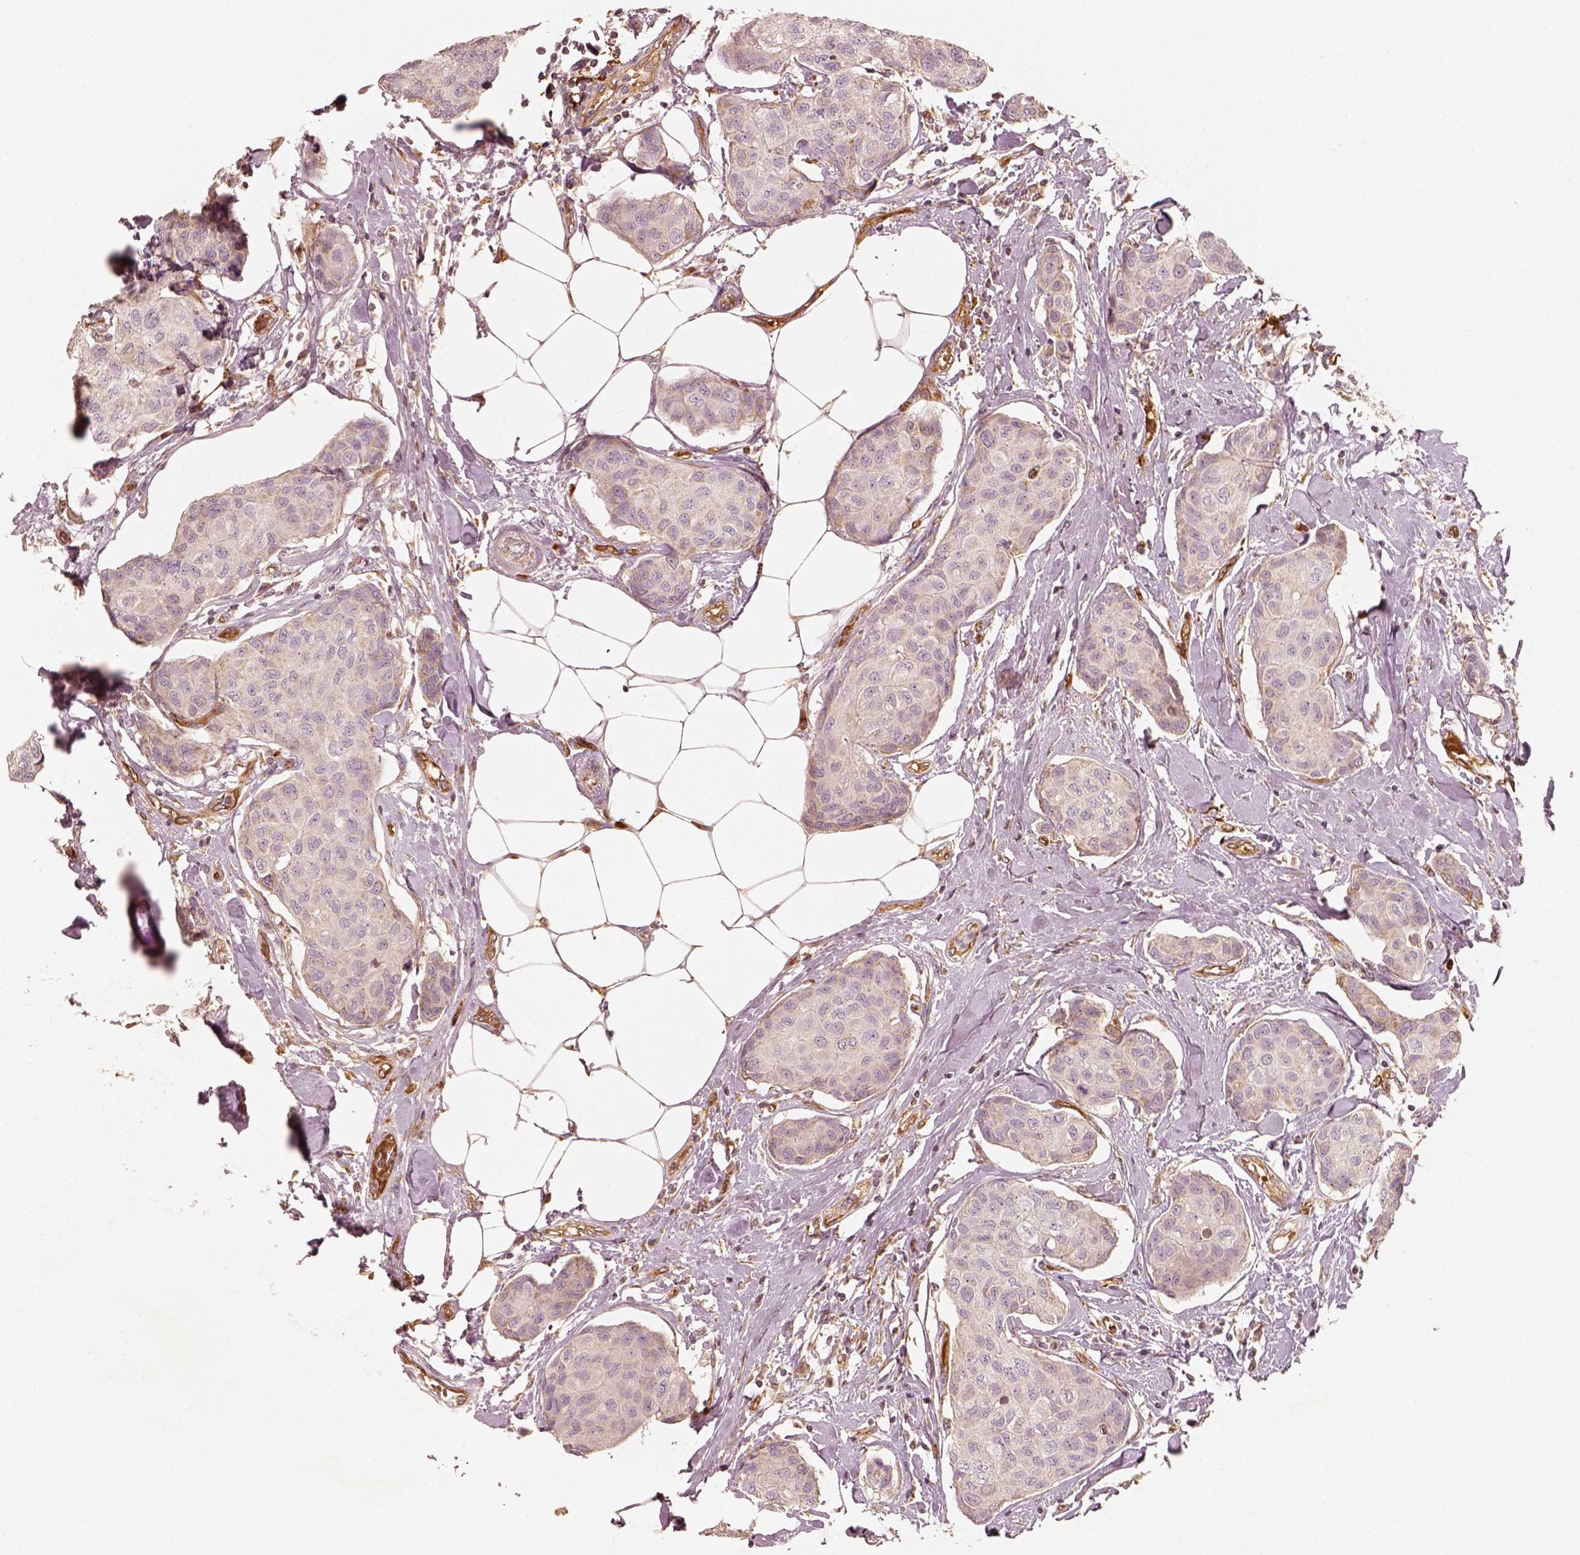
{"staining": {"intensity": "negative", "quantity": "none", "location": "none"}, "tissue": "breast cancer", "cell_type": "Tumor cells", "image_type": "cancer", "snomed": [{"axis": "morphology", "description": "Duct carcinoma"}, {"axis": "topography", "description": "Breast"}], "caption": "High power microscopy histopathology image of an immunohistochemistry histopathology image of breast intraductal carcinoma, revealing no significant expression in tumor cells.", "gene": "FSCN1", "patient": {"sex": "female", "age": 80}}